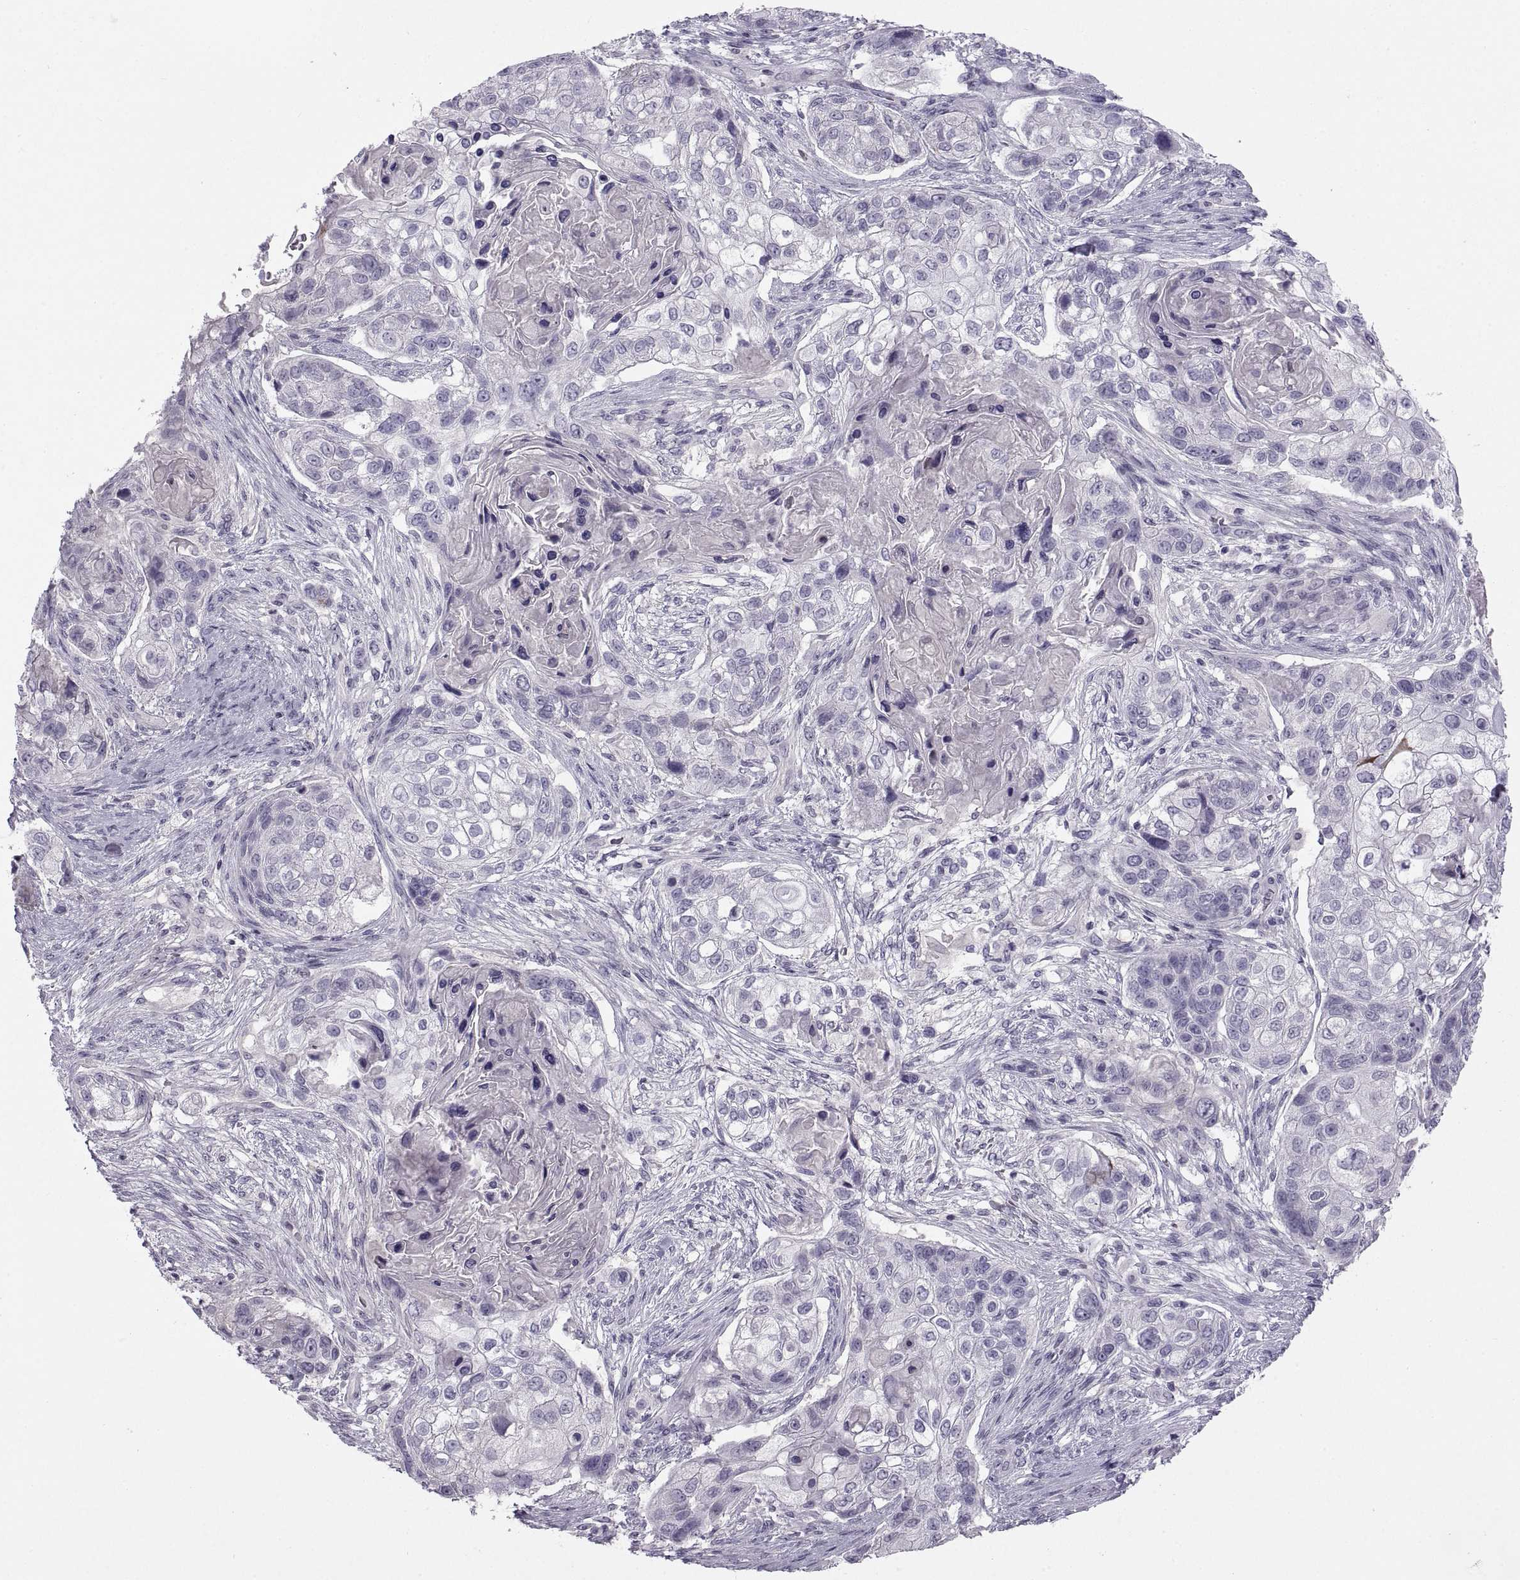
{"staining": {"intensity": "negative", "quantity": "none", "location": "none"}, "tissue": "lung cancer", "cell_type": "Tumor cells", "image_type": "cancer", "snomed": [{"axis": "morphology", "description": "Squamous cell carcinoma, NOS"}, {"axis": "topography", "description": "Lung"}], "caption": "This is an immunohistochemistry (IHC) image of human lung cancer (squamous cell carcinoma). There is no expression in tumor cells.", "gene": "BSPH1", "patient": {"sex": "male", "age": 69}}